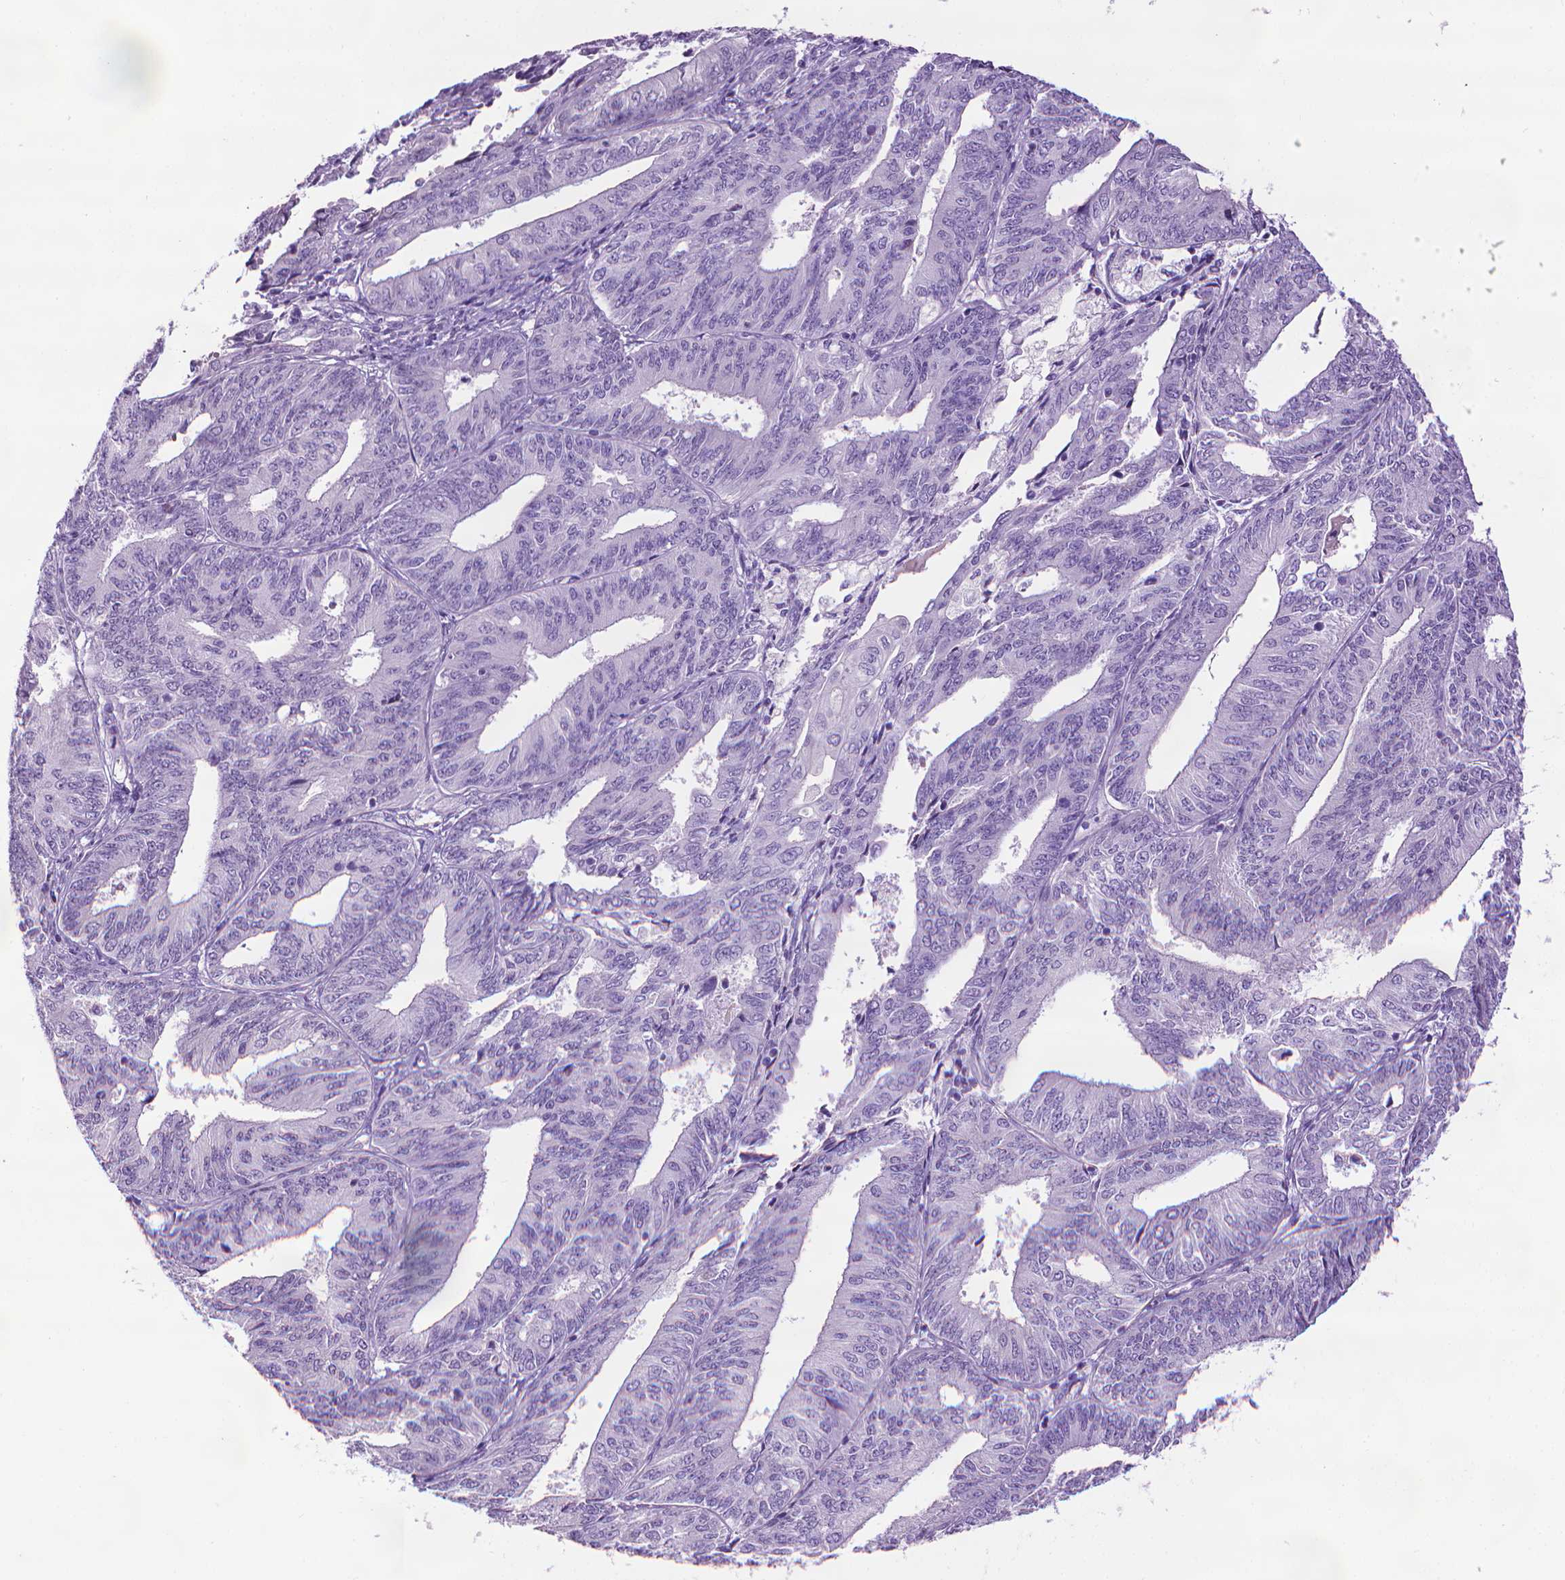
{"staining": {"intensity": "negative", "quantity": "none", "location": "none"}, "tissue": "endometrial cancer", "cell_type": "Tumor cells", "image_type": "cancer", "snomed": [{"axis": "morphology", "description": "Adenocarcinoma, NOS"}, {"axis": "topography", "description": "Endometrium"}], "caption": "DAB immunohistochemical staining of endometrial cancer (adenocarcinoma) demonstrates no significant staining in tumor cells.", "gene": "DNAI7", "patient": {"sex": "female", "age": 58}}